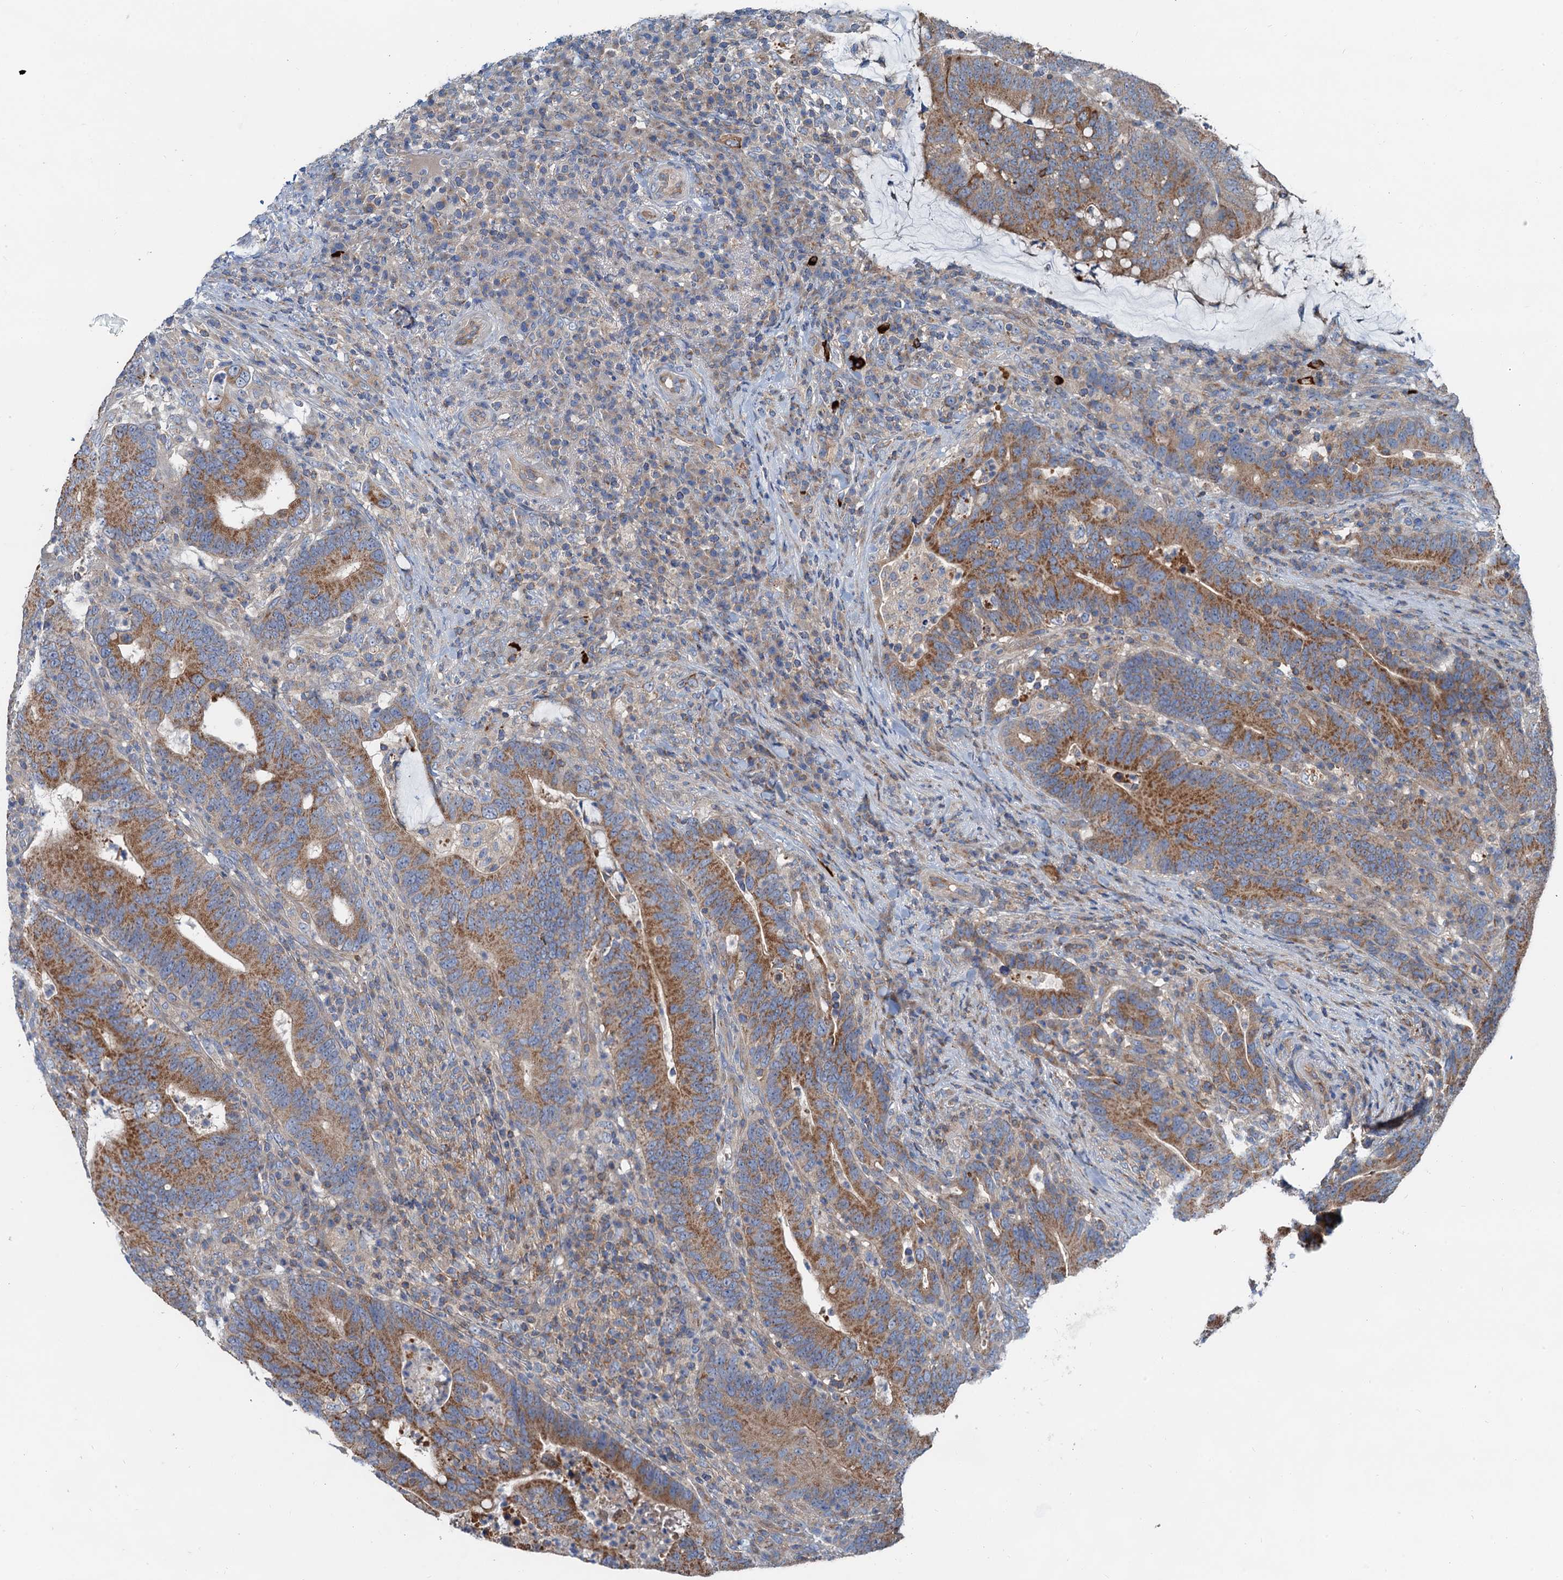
{"staining": {"intensity": "moderate", "quantity": ">75%", "location": "cytoplasmic/membranous"}, "tissue": "colorectal cancer", "cell_type": "Tumor cells", "image_type": "cancer", "snomed": [{"axis": "morphology", "description": "Adenocarcinoma, NOS"}, {"axis": "topography", "description": "Colon"}], "caption": "Immunohistochemistry staining of colorectal cancer (adenocarcinoma), which displays medium levels of moderate cytoplasmic/membranous positivity in approximately >75% of tumor cells indicating moderate cytoplasmic/membranous protein staining. The staining was performed using DAB (brown) for protein detection and nuclei were counterstained in hematoxylin (blue).", "gene": "ANKRD26", "patient": {"sex": "female", "age": 66}}